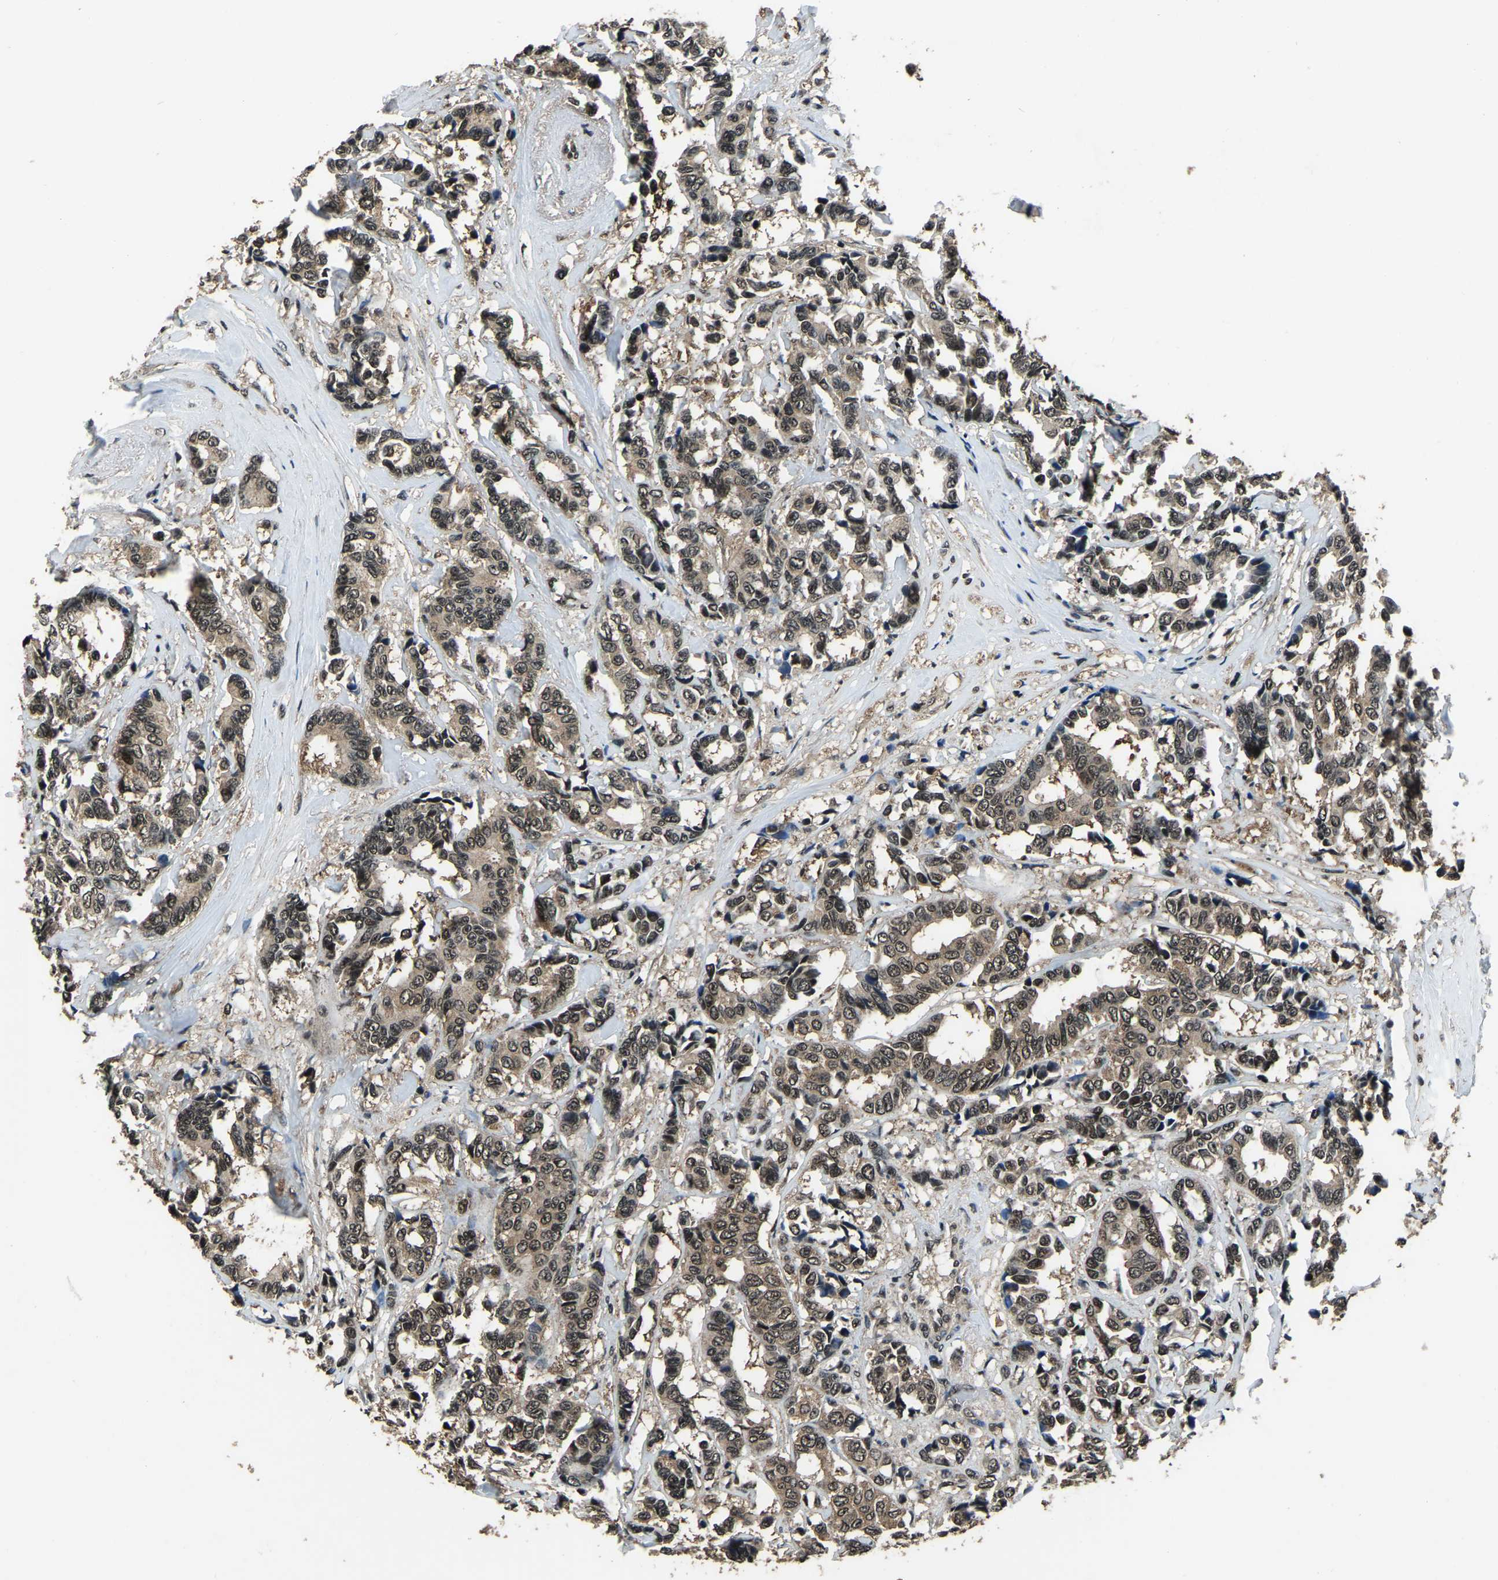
{"staining": {"intensity": "moderate", "quantity": ">75%", "location": "cytoplasmic/membranous,nuclear"}, "tissue": "breast cancer", "cell_type": "Tumor cells", "image_type": "cancer", "snomed": [{"axis": "morphology", "description": "Duct carcinoma"}, {"axis": "topography", "description": "Breast"}], "caption": "Invasive ductal carcinoma (breast) tissue exhibits moderate cytoplasmic/membranous and nuclear expression in about >75% of tumor cells, visualized by immunohistochemistry.", "gene": "ANKIB1", "patient": {"sex": "female", "age": 87}}